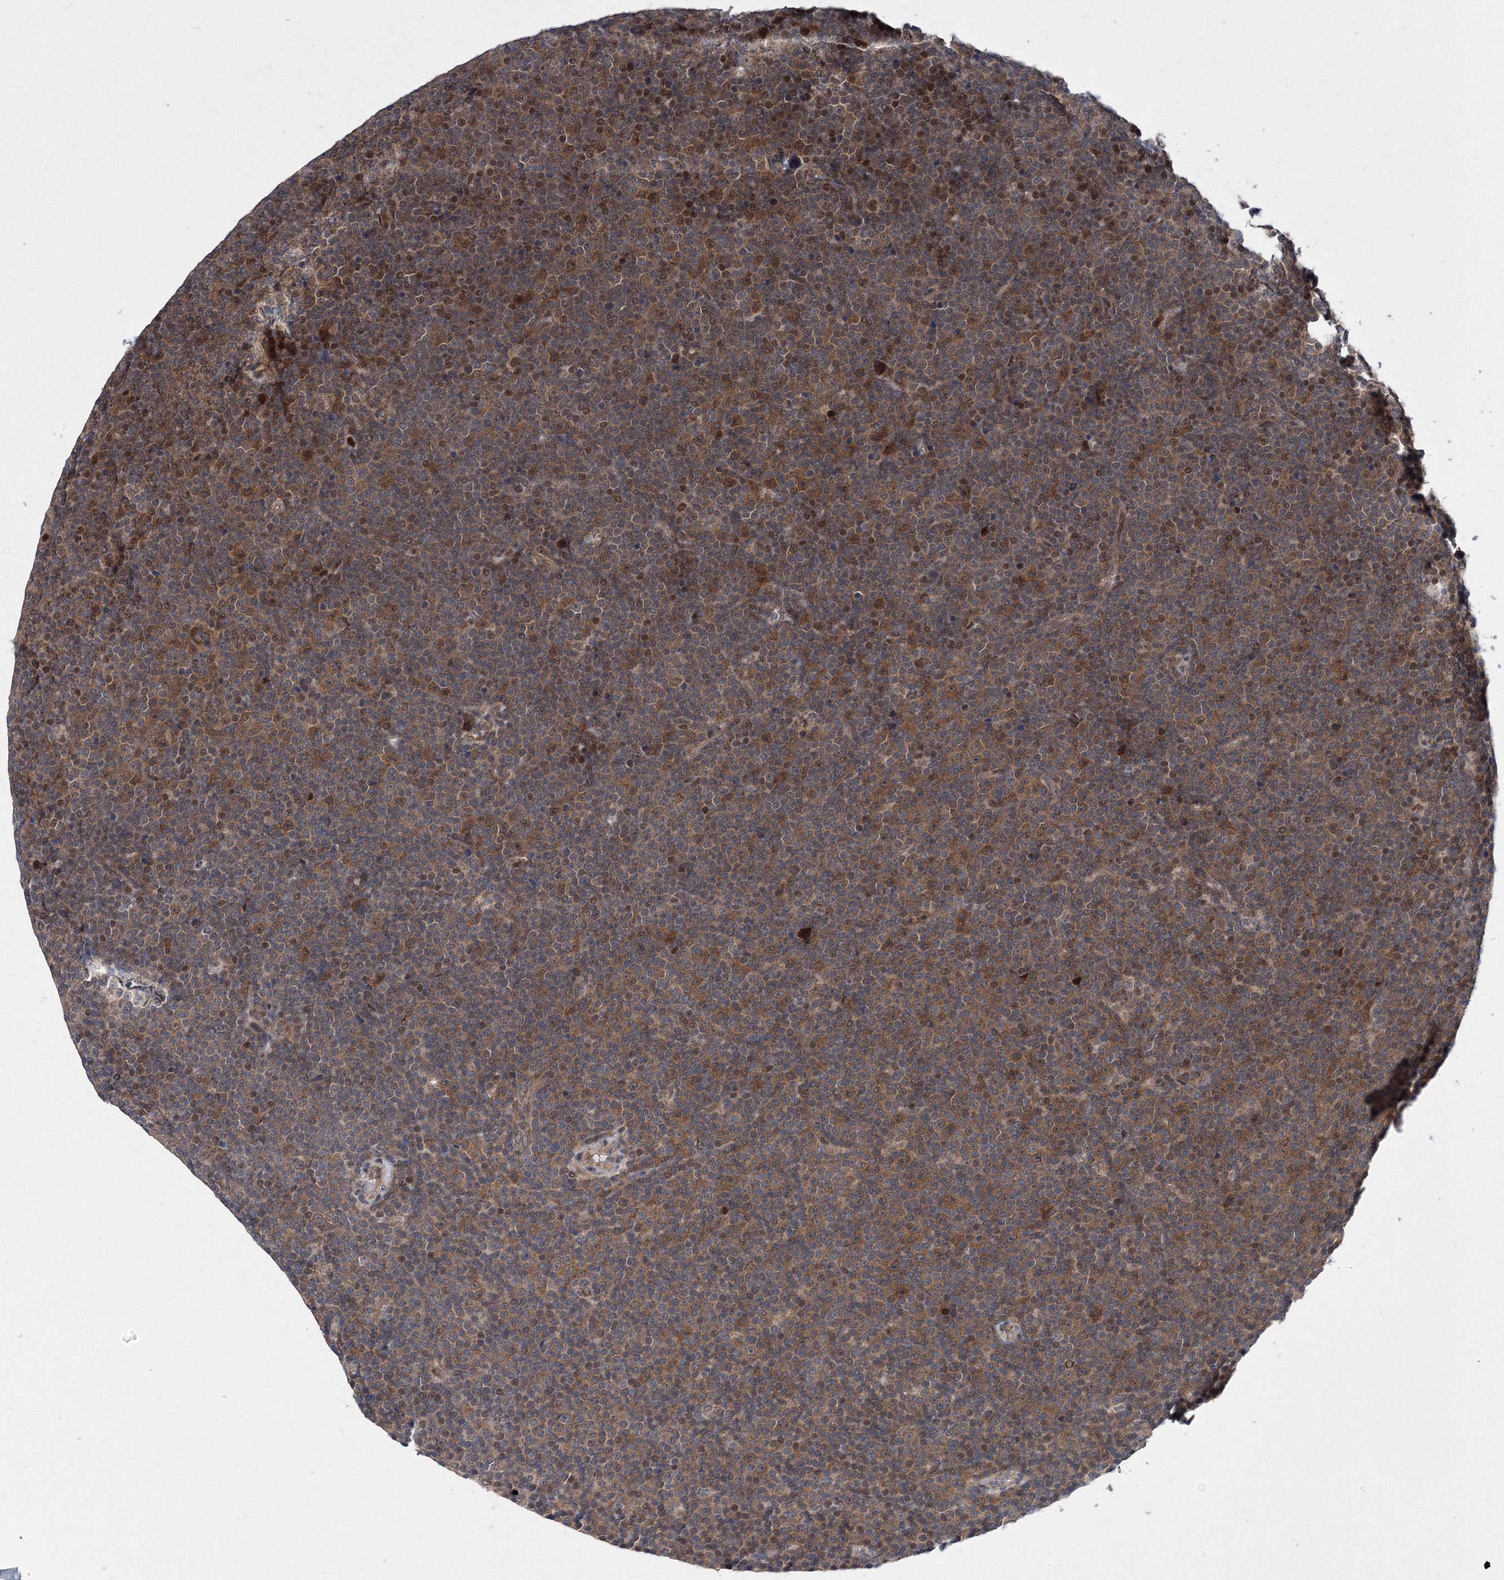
{"staining": {"intensity": "moderate", "quantity": ">75%", "location": "cytoplasmic/membranous"}, "tissue": "lymphoma", "cell_type": "Tumor cells", "image_type": "cancer", "snomed": [{"axis": "morphology", "description": "Malignant lymphoma, non-Hodgkin's type, Low grade"}, {"axis": "topography", "description": "Lymph node"}], "caption": "Immunohistochemical staining of malignant lymphoma, non-Hodgkin's type (low-grade) shows medium levels of moderate cytoplasmic/membranous staining in about >75% of tumor cells. The protein is stained brown, and the nuclei are stained in blue (DAB (3,3'-diaminobenzidine) IHC with brightfield microscopy, high magnification).", "gene": "GPN1", "patient": {"sex": "female", "age": 67}}